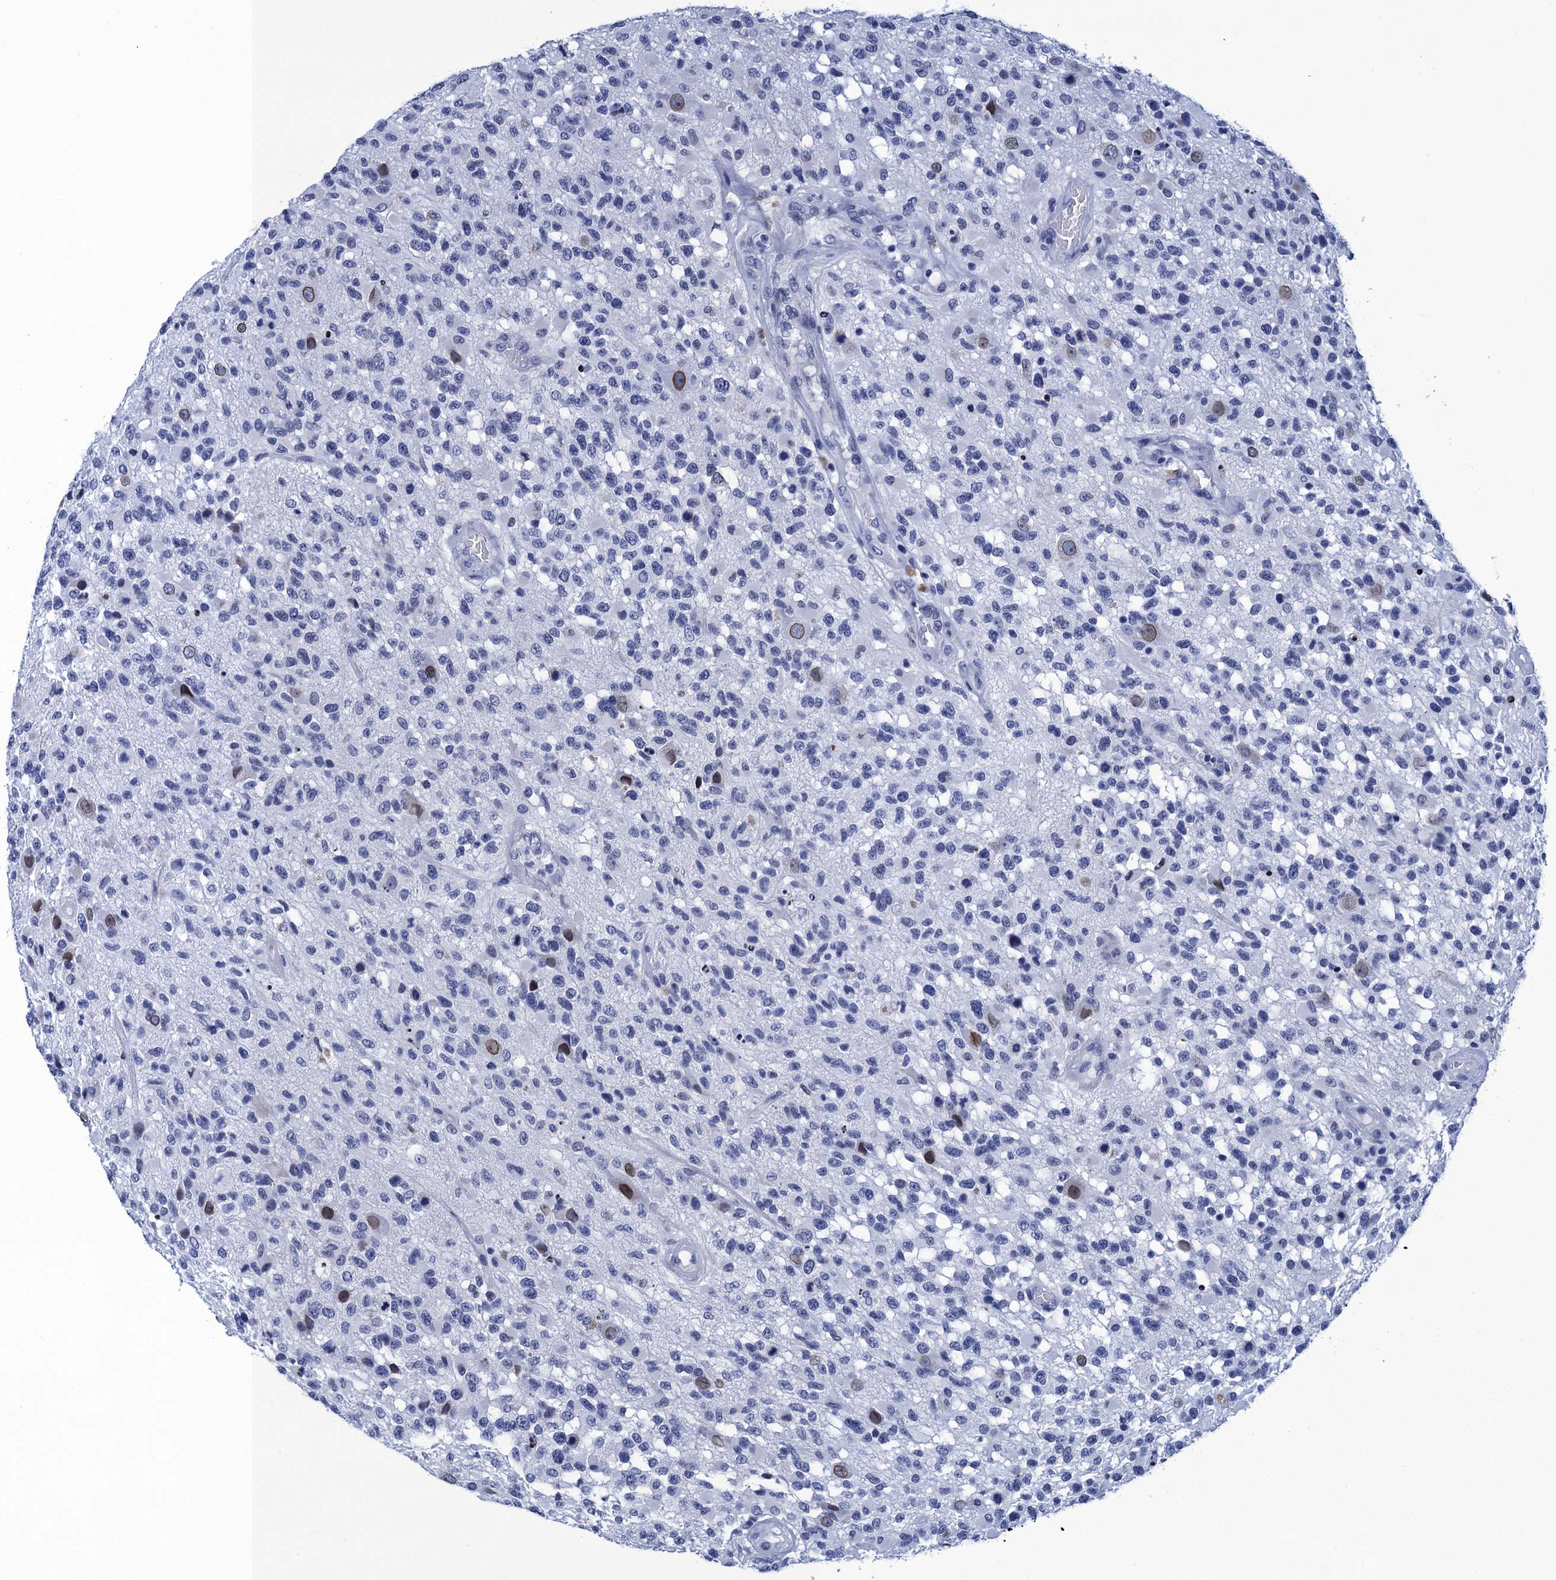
{"staining": {"intensity": "negative", "quantity": "none", "location": "none"}, "tissue": "glioma", "cell_type": "Tumor cells", "image_type": "cancer", "snomed": [{"axis": "morphology", "description": "Glioma, malignant, High grade"}, {"axis": "morphology", "description": "Glioblastoma, NOS"}, {"axis": "topography", "description": "Brain"}], "caption": "Immunohistochemistry histopathology image of glioma stained for a protein (brown), which exhibits no expression in tumor cells. (Brightfield microscopy of DAB immunohistochemistry (IHC) at high magnification).", "gene": "METTL25", "patient": {"sex": "male", "age": 60}}